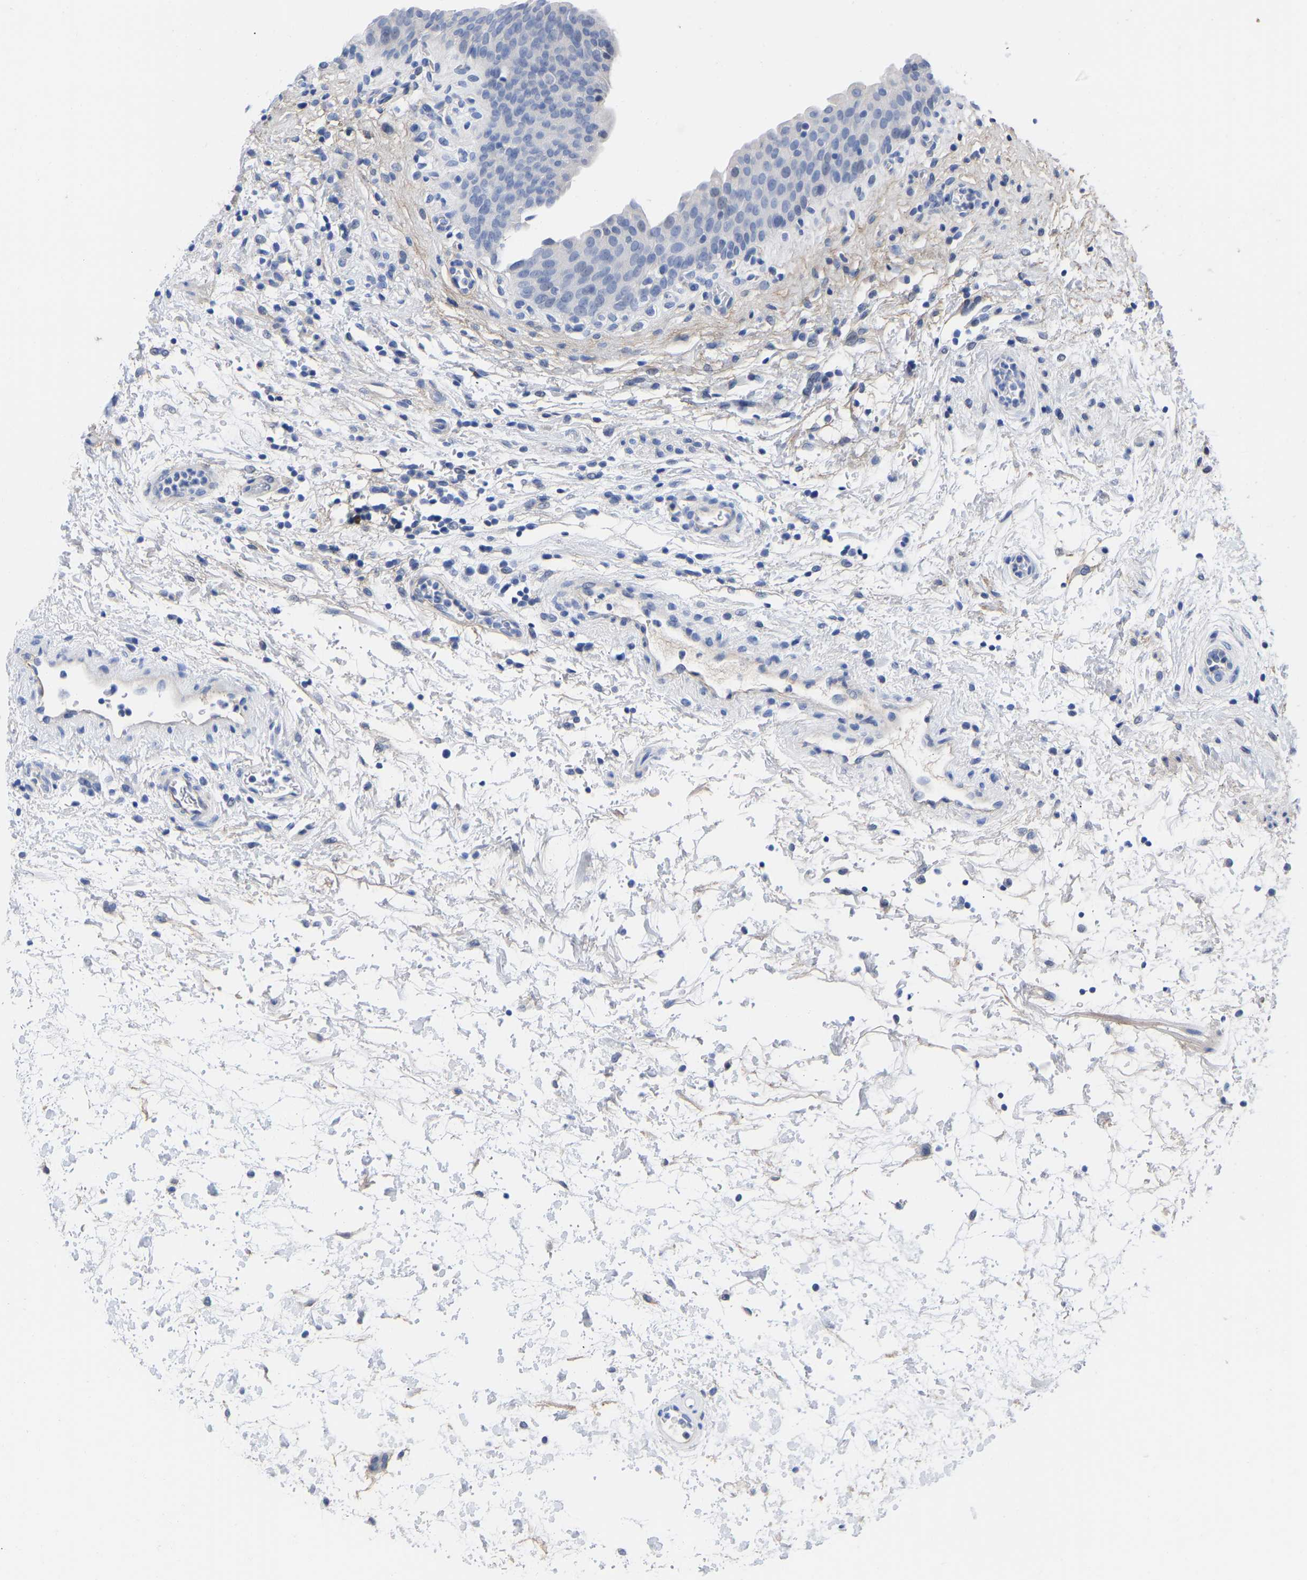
{"staining": {"intensity": "negative", "quantity": "none", "location": "none"}, "tissue": "urinary bladder", "cell_type": "Urothelial cells", "image_type": "normal", "snomed": [{"axis": "morphology", "description": "Normal tissue, NOS"}, {"axis": "topography", "description": "Urinary bladder"}], "caption": "IHC micrograph of benign urinary bladder: urinary bladder stained with DAB exhibits no significant protein positivity in urothelial cells.", "gene": "GPA33", "patient": {"sex": "male", "age": 37}}